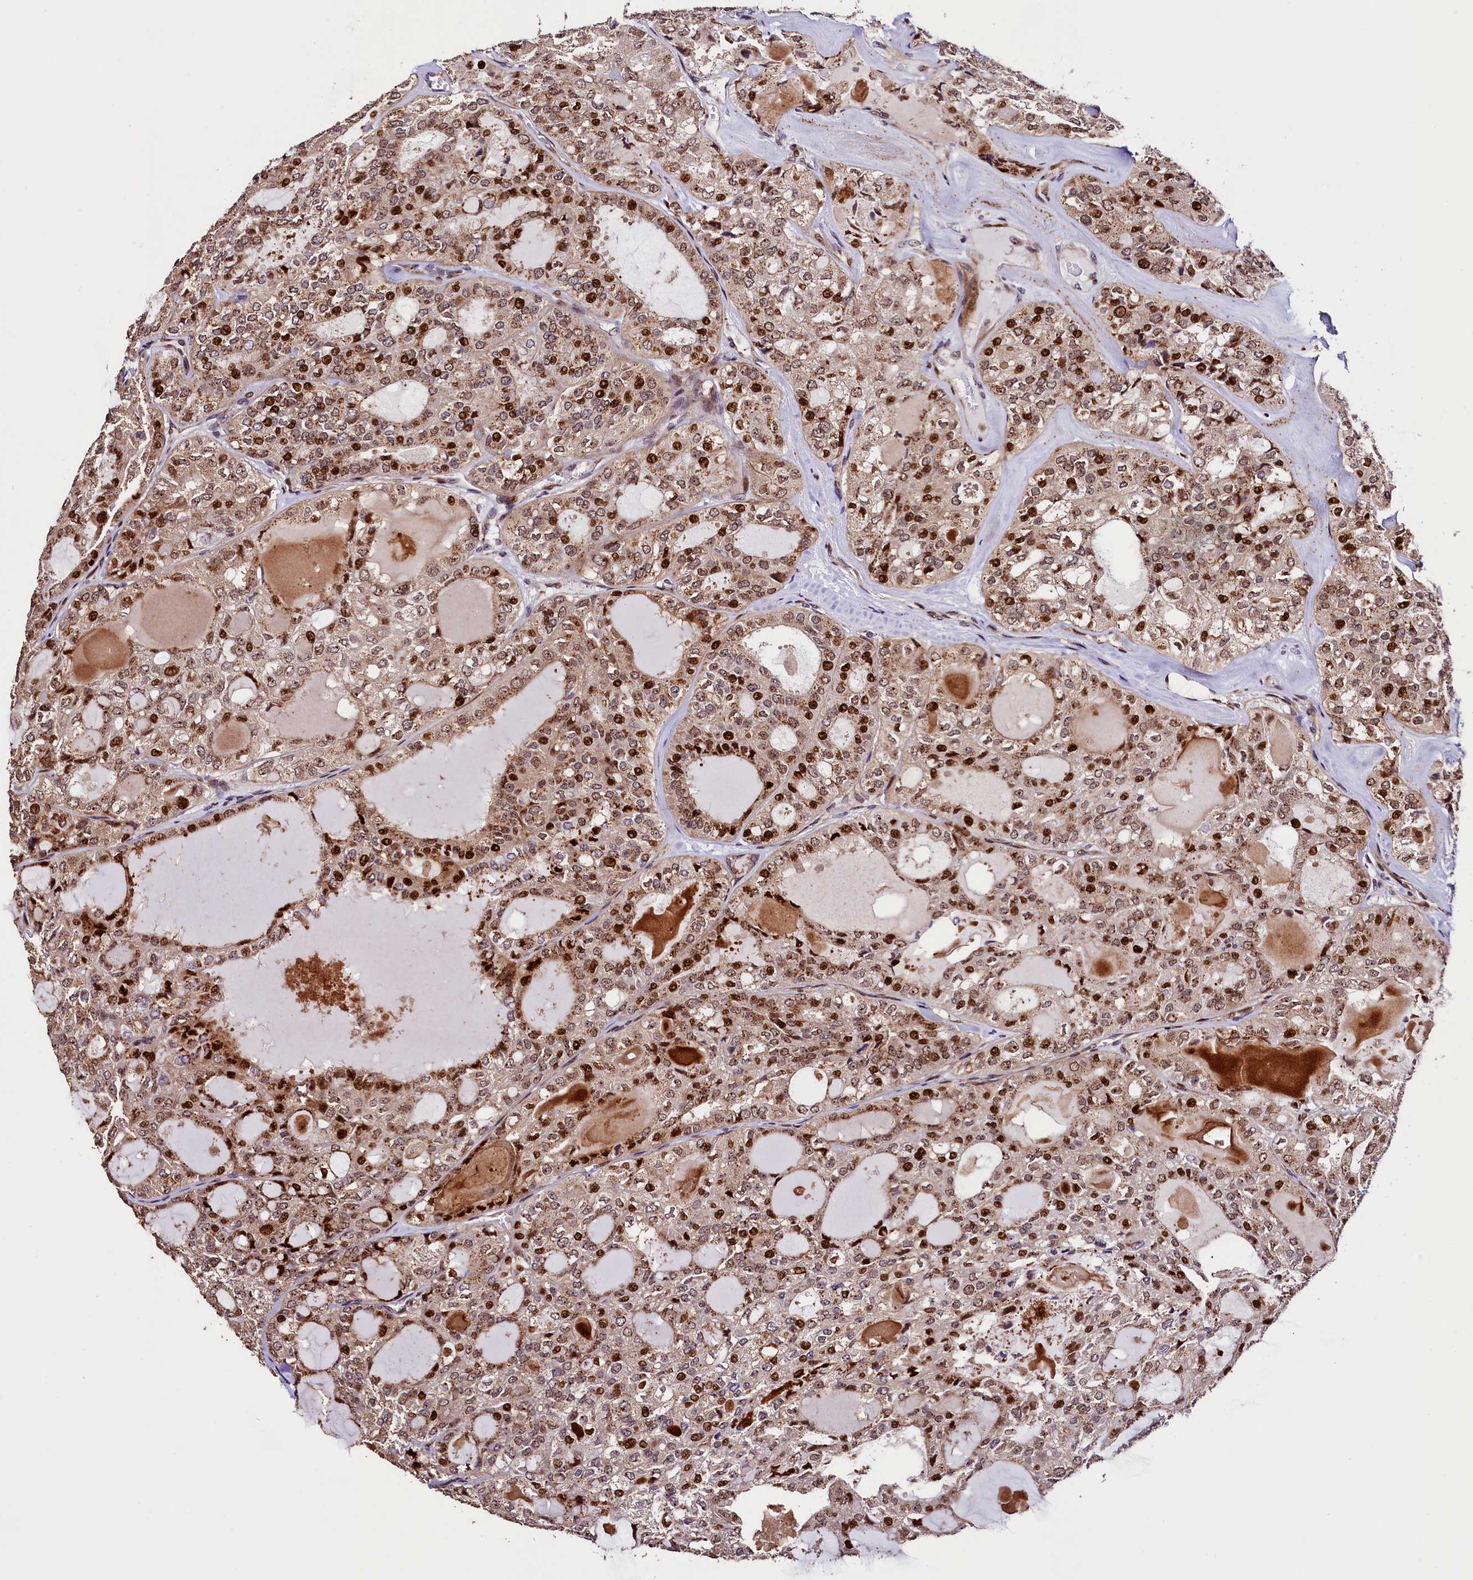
{"staining": {"intensity": "strong", "quantity": "25%-75%", "location": "cytoplasmic/membranous,nuclear"}, "tissue": "thyroid cancer", "cell_type": "Tumor cells", "image_type": "cancer", "snomed": [{"axis": "morphology", "description": "Follicular adenoma carcinoma, NOS"}, {"axis": "topography", "description": "Thyroid gland"}], "caption": "Immunohistochemical staining of thyroid cancer exhibits strong cytoplasmic/membranous and nuclear protein expression in about 25%-75% of tumor cells.", "gene": "TRMT112", "patient": {"sex": "male", "age": 75}}